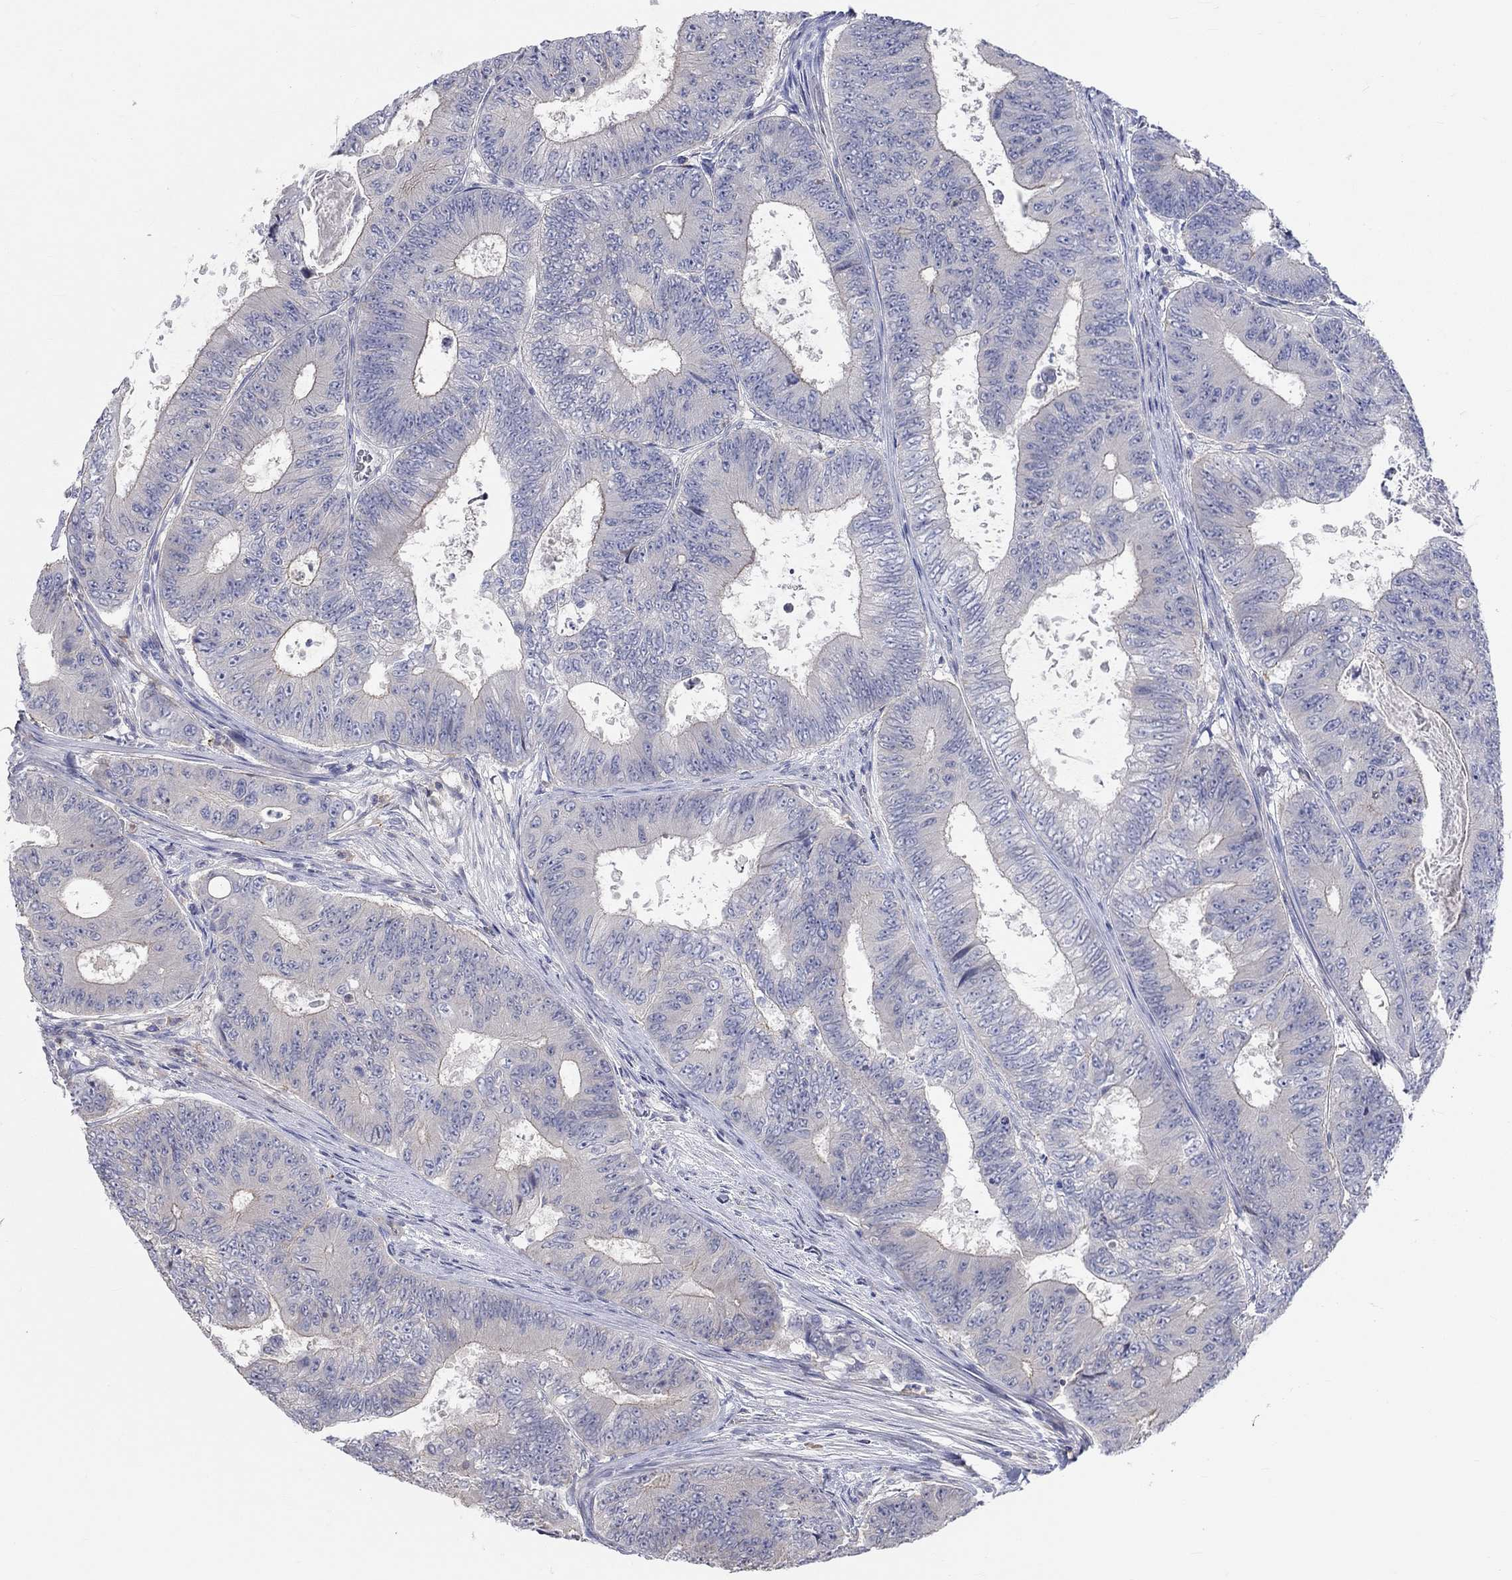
{"staining": {"intensity": "negative", "quantity": "none", "location": "none"}, "tissue": "colorectal cancer", "cell_type": "Tumor cells", "image_type": "cancer", "snomed": [{"axis": "morphology", "description": "Adenocarcinoma, NOS"}, {"axis": "topography", "description": "Colon"}], "caption": "The IHC image has no significant positivity in tumor cells of adenocarcinoma (colorectal) tissue. (Brightfield microscopy of DAB IHC at high magnification).", "gene": "PCDHGA10", "patient": {"sex": "female", "age": 48}}